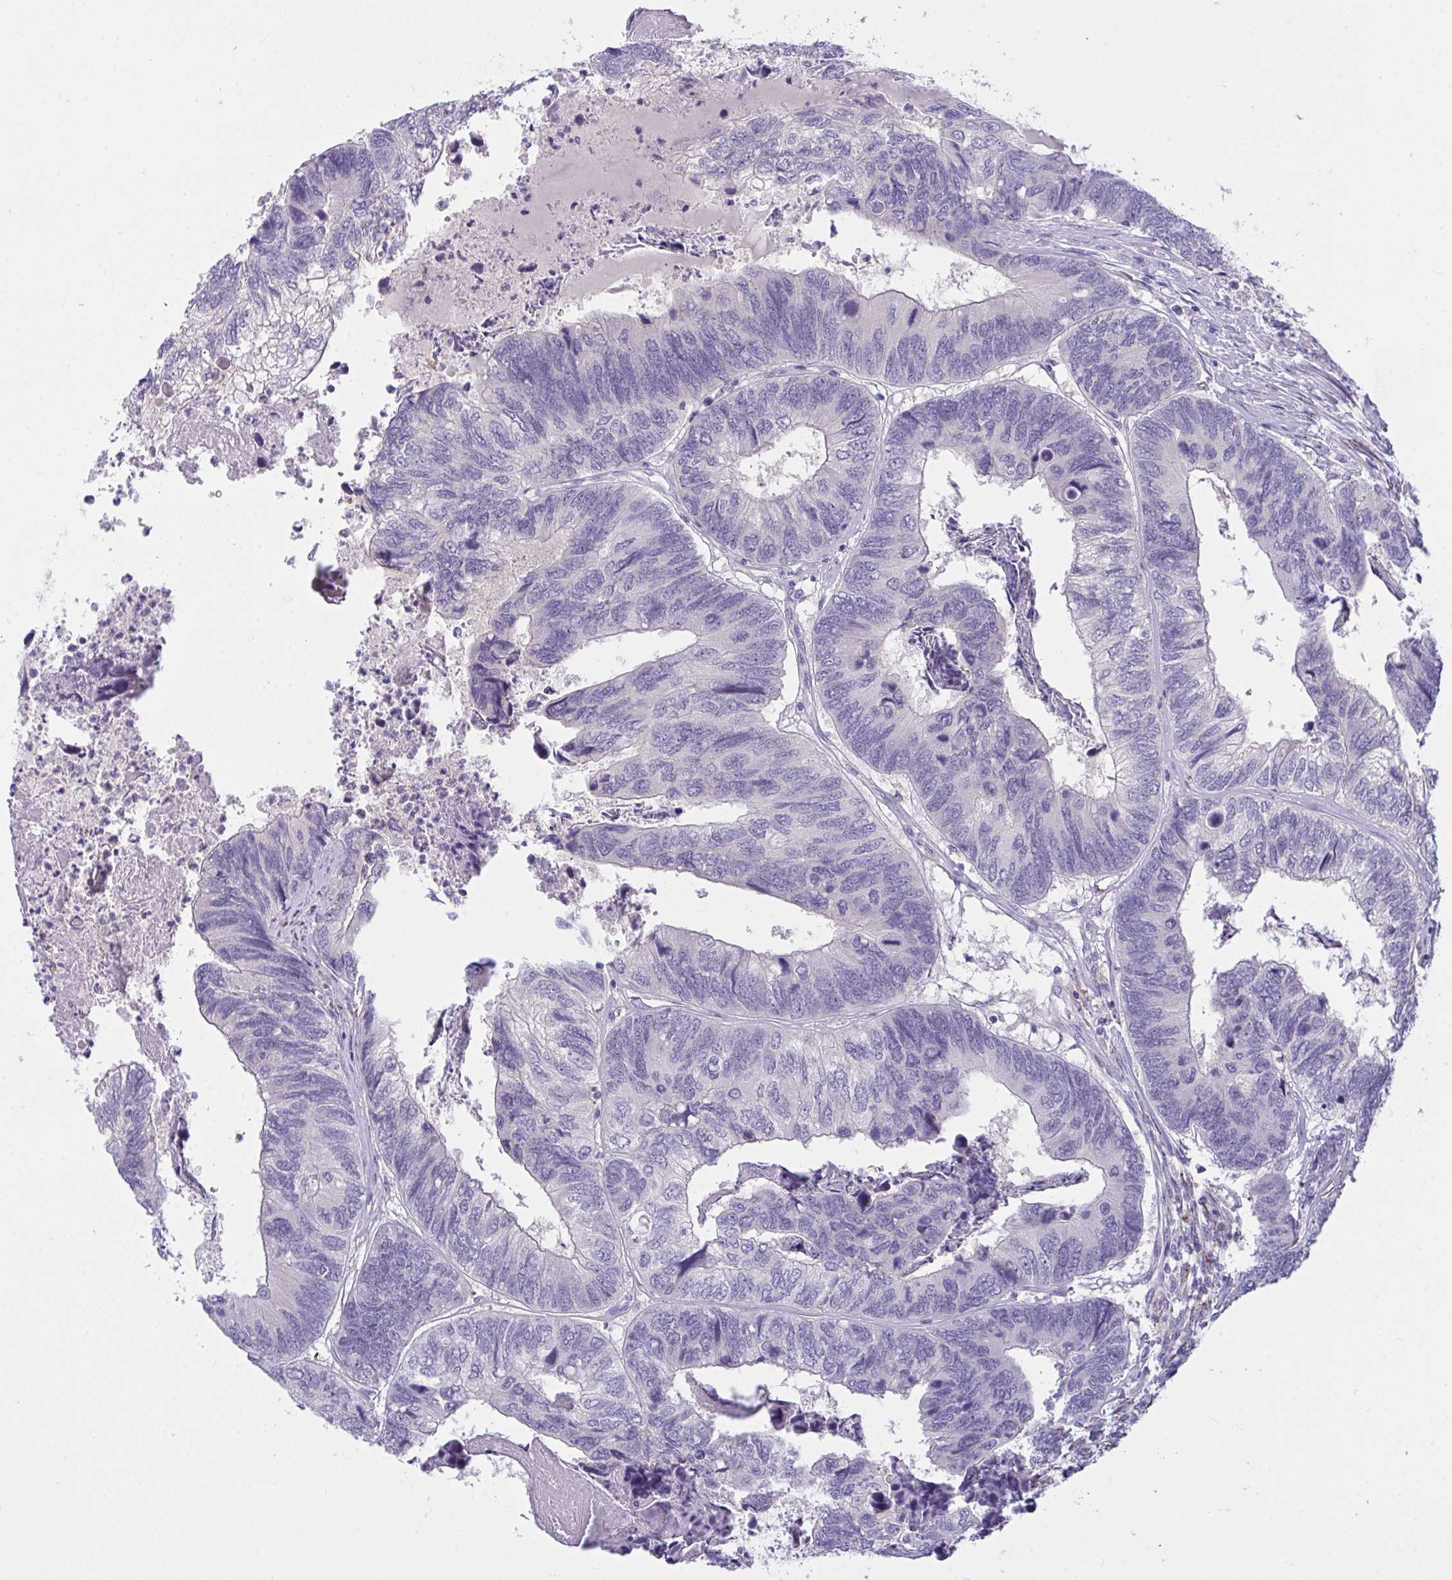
{"staining": {"intensity": "negative", "quantity": "none", "location": "none"}, "tissue": "colorectal cancer", "cell_type": "Tumor cells", "image_type": "cancer", "snomed": [{"axis": "morphology", "description": "Adenocarcinoma, NOS"}, {"axis": "topography", "description": "Colon"}], "caption": "This is an immunohistochemistry (IHC) micrograph of human colorectal adenocarcinoma. There is no staining in tumor cells.", "gene": "SEMA6B", "patient": {"sex": "female", "age": 67}}